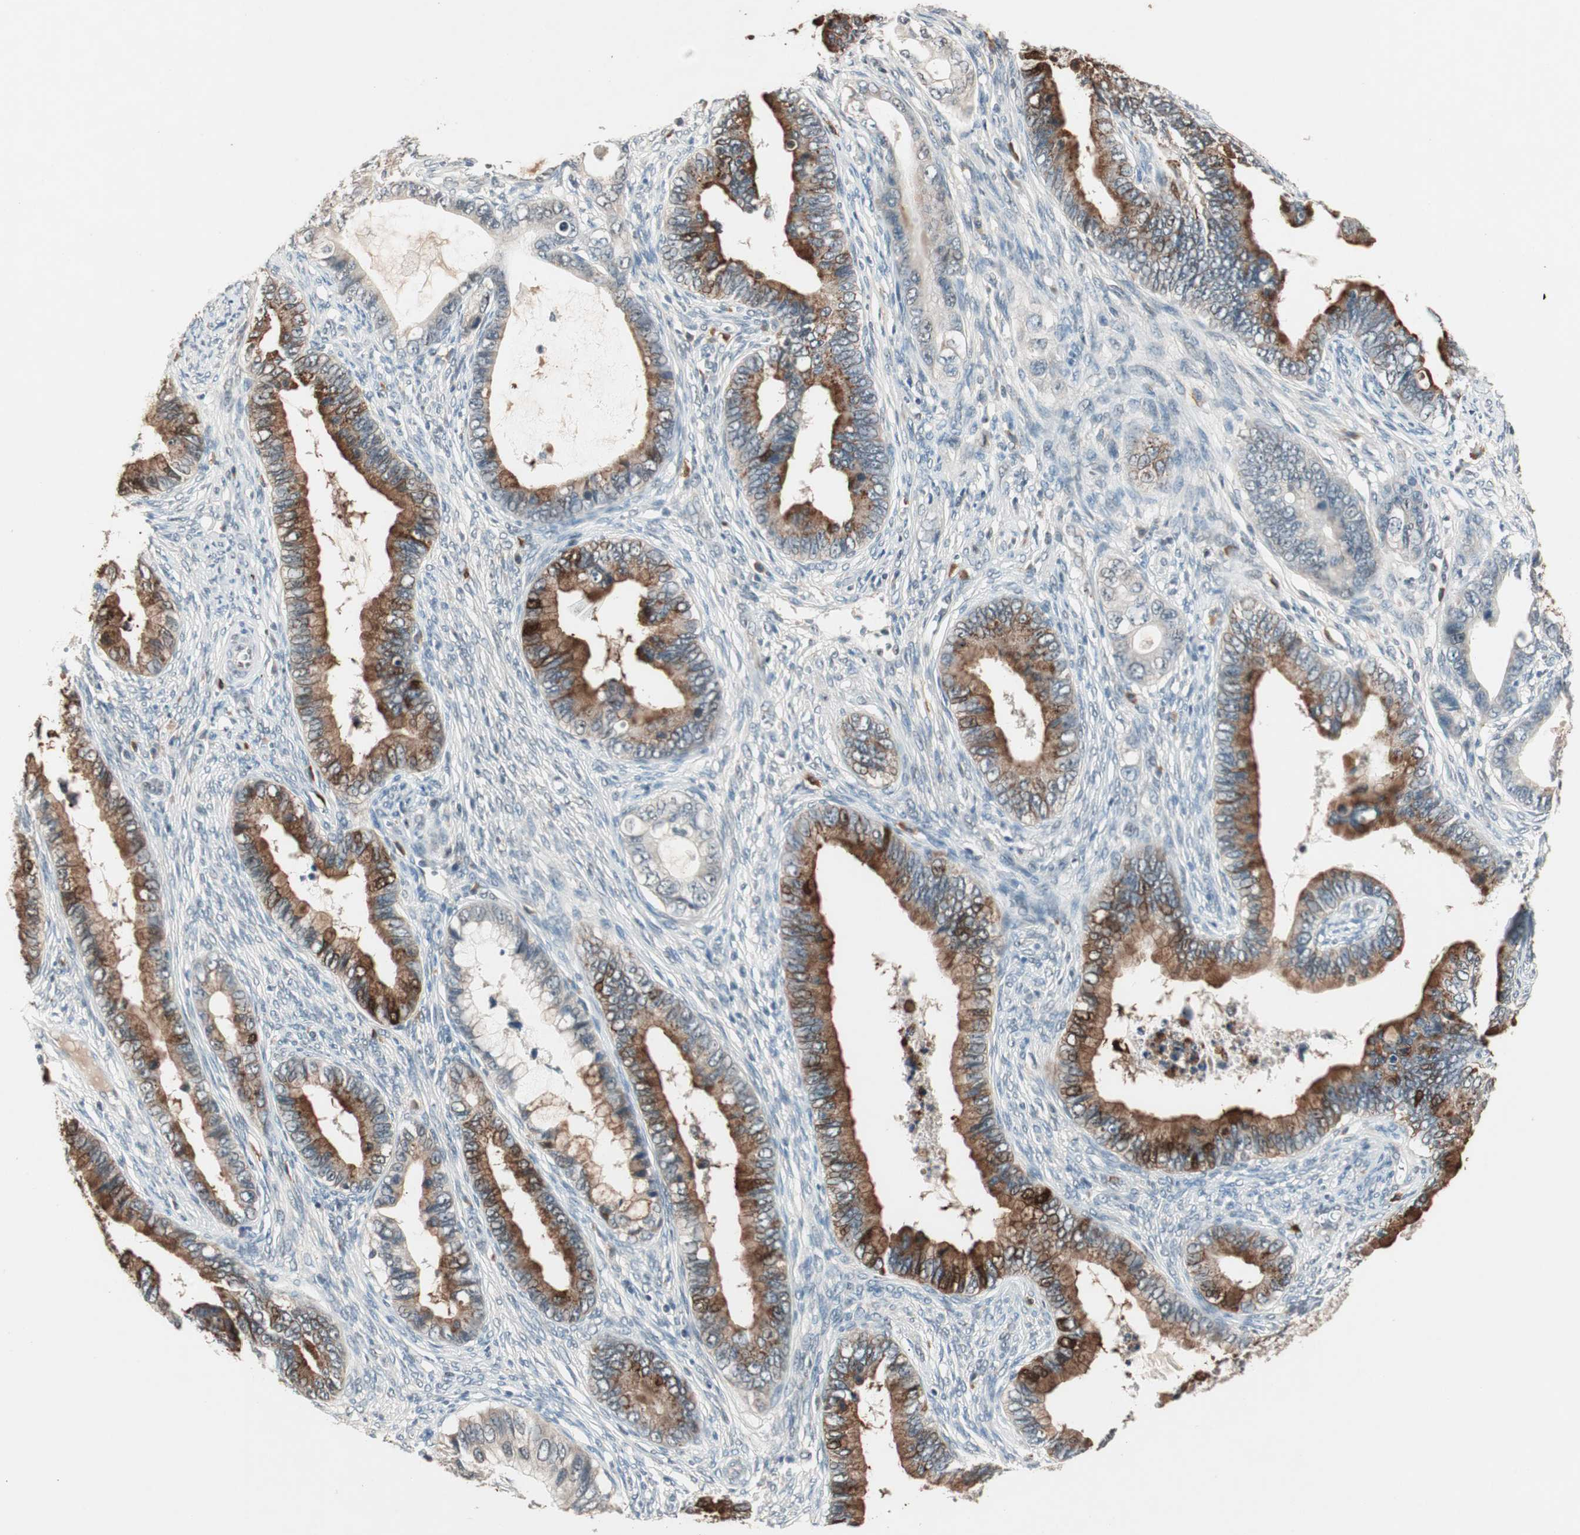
{"staining": {"intensity": "moderate", "quantity": ">75%", "location": "cytoplasmic/membranous"}, "tissue": "cervical cancer", "cell_type": "Tumor cells", "image_type": "cancer", "snomed": [{"axis": "morphology", "description": "Adenocarcinoma, NOS"}, {"axis": "topography", "description": "Cervix"}], "caption": "Immunohistochemical staining of cervical adenocarcinoma shows medium levels of moderate cytoplasmic/membranous staining in about >75% of tumor cells.", "gene": "NFRKB", "patient": {"sex": "female", "age": 44}}